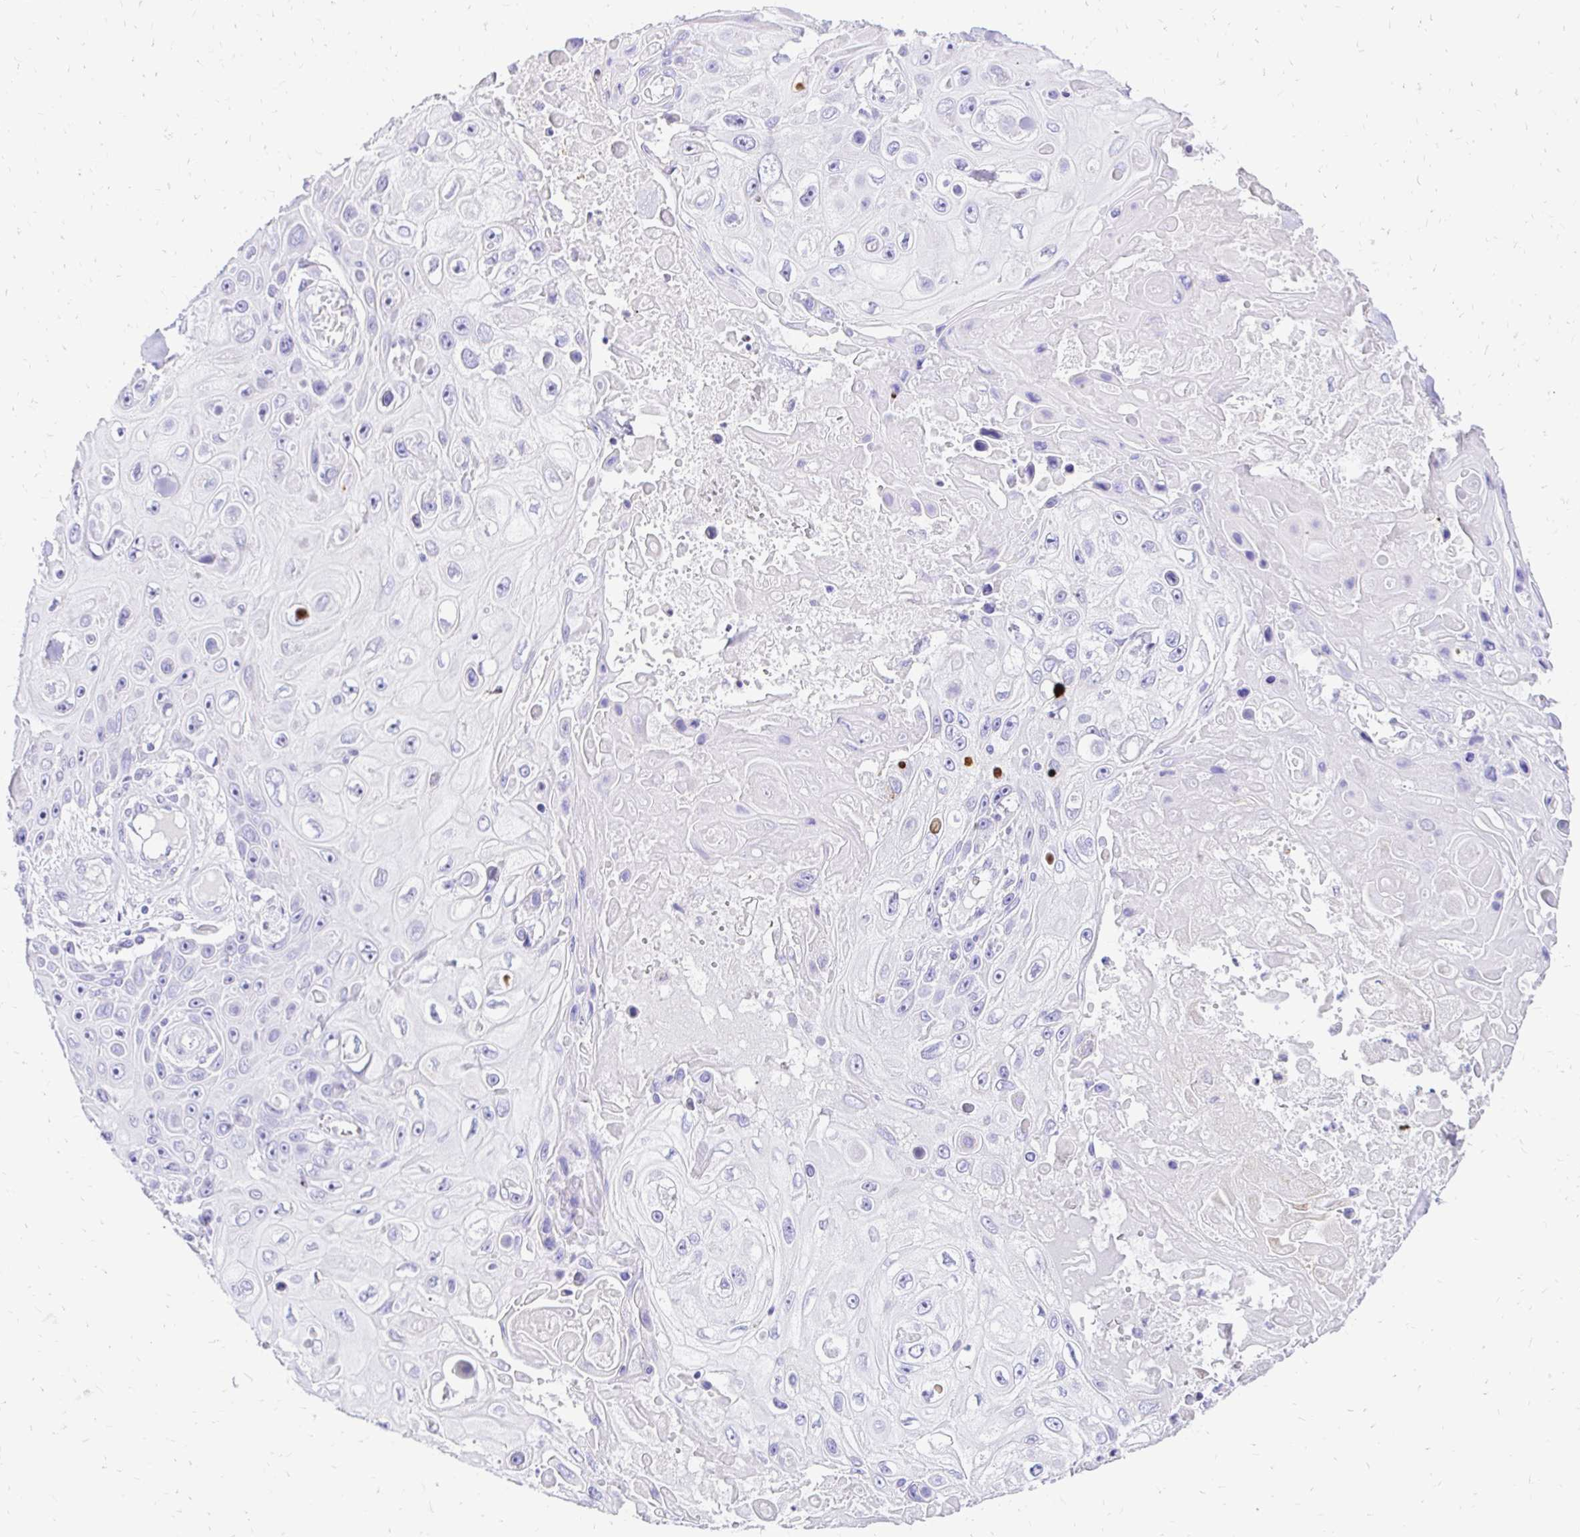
{"staining": {"intensity": "negative", "quantity": "none", "location": "none"}, "tissue": "skin cancer", "cell_type": "Tumor cells", "image_type": "cancer", "snomed": [{"axis": "morphology", "description": "Squamous cell carcinoma, NOS"}, {"axis": "topography", "description": "Skin"}], "caption": "Image shows no significant protein expression in tumor cells of skin cancer (squamous cell carcinoma). The staining is performed using DAB (3,3'-diaminobenzidine) brown chromogen with nuclei counter-stained in using hematoxylin.", "gene": "S100G", "patient": {"sex": "male", "age": 82}}